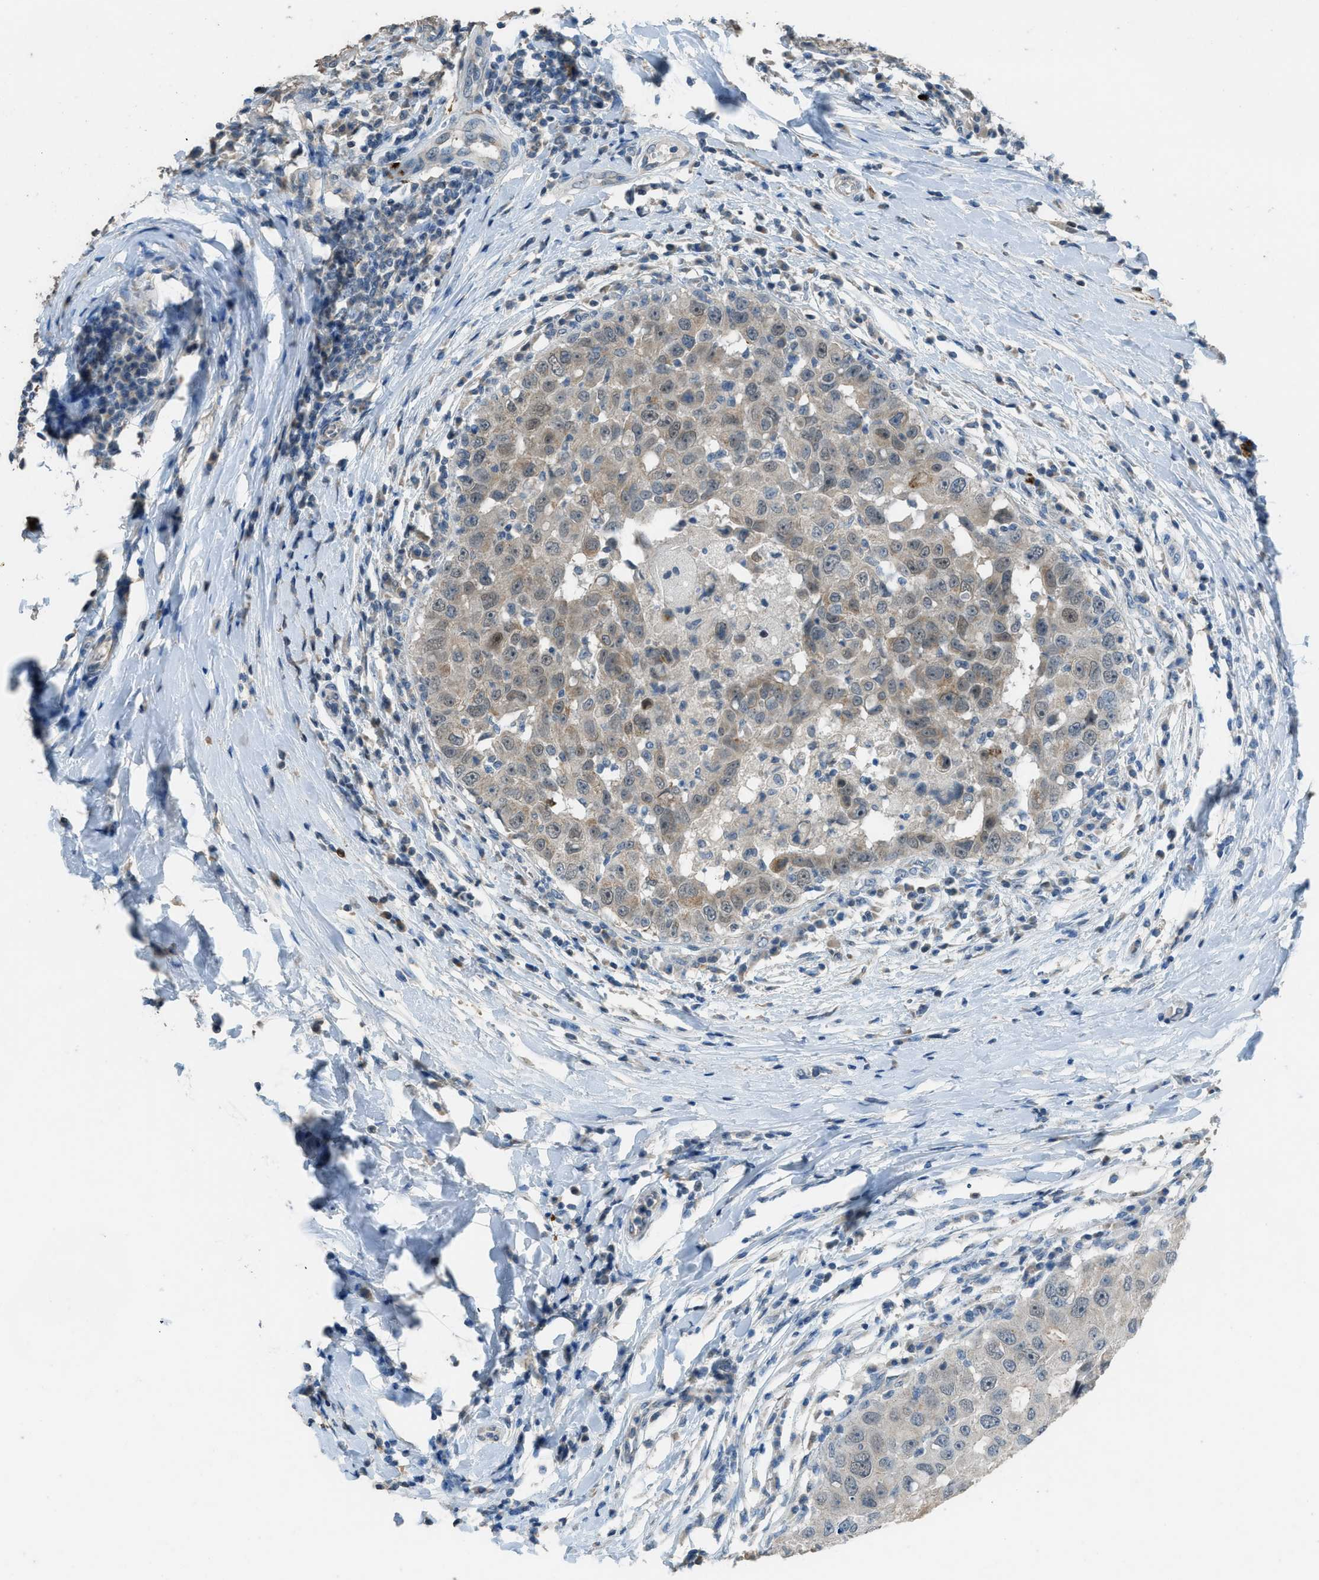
{"staining": {"intensity": "weak", "quantity": ">75%", "location": "cytoplasmic/membranous,nuclear"}, "tissue": "breast cancer", "cell_type": "Tumor cells", "image_type": "cancer", "snomed": [{"axis": "morphology", "description": "Duct carcinoma"}, {"axis": "topography", "description": "Breast"}], "caption": "This micrograph shows IHC staining of human breast cancer, with low weak cytoplasmic/membranous and nuclear staining in about >75% of tumor cells.", "gene": "TIMD4", "patient": {"sex": "female", "age": 27}}